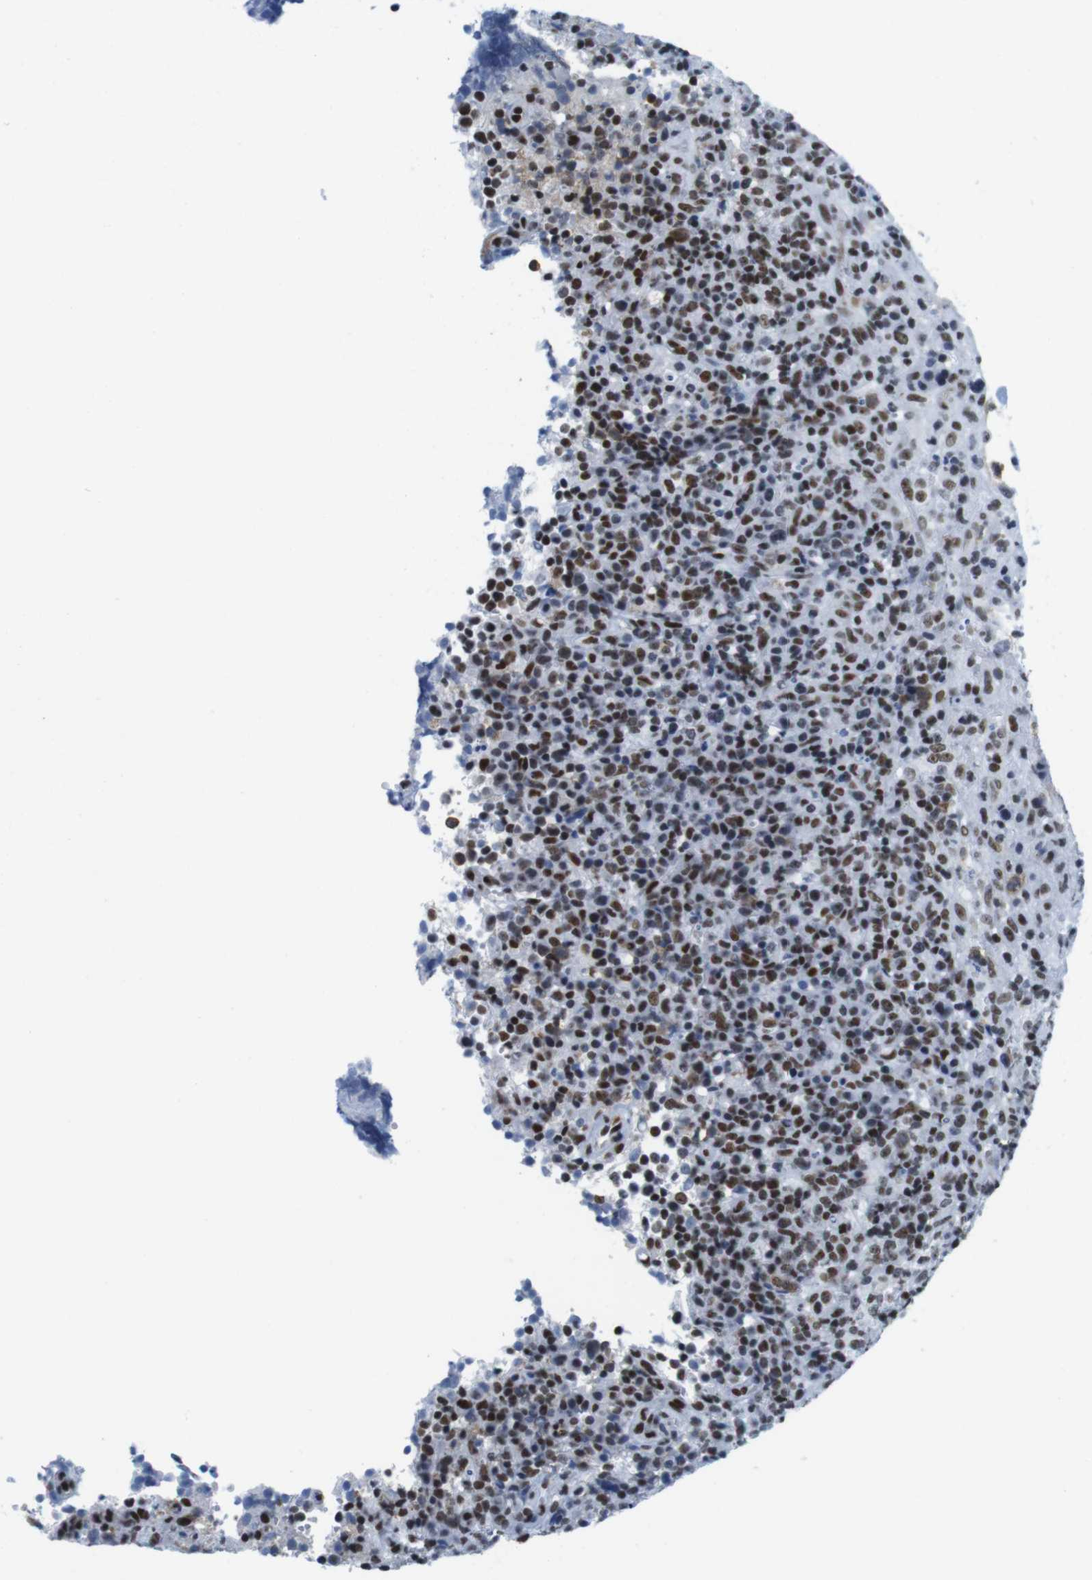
{"staining": {"intensity": "strong", "quantity": ">75%", "location": "nuclear"}, "tissue": "lymphoma", "cell_type": "Tumor cells", "image_type": "cancer", "snomed": [{"axis": "morphology", "description": "Malignant lymphoma, non-Hodgkin's type, High grade"}, {"axis": "topography", "description": "Lymph node"}], "caption": "Malignant lymphoma, non-Hodgkin's type (high-grade) stained with immunohistochemistry (IHC) reveals strong nuclear staining in about >75% of tumor cells.", "gene": "IFI16", "patient": {"sex": "female", "age": 76}}